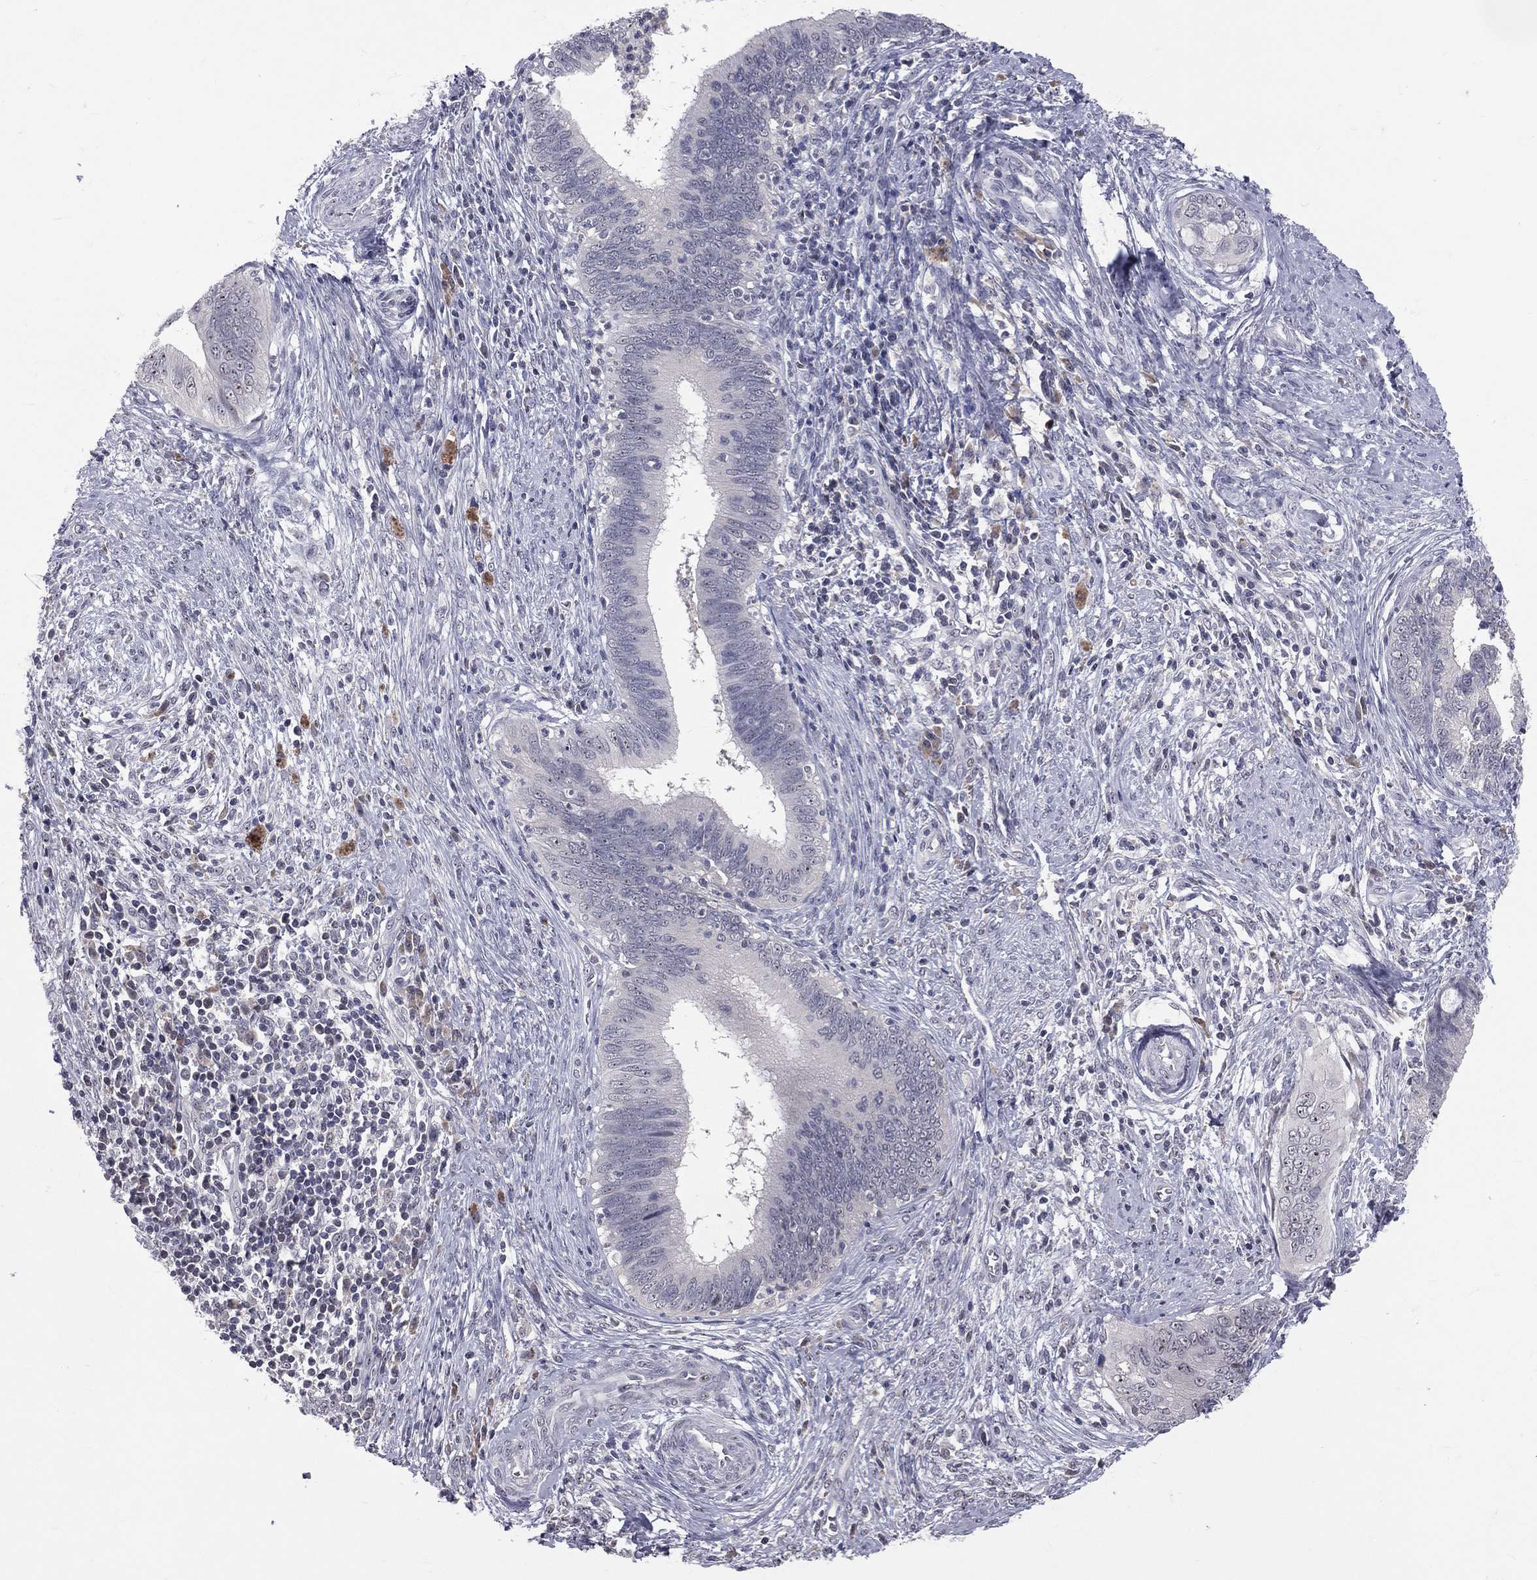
{"staining": {"intensity": "negative", "quantity": "none", "location": "none"}, "tissue": "cervical cancer", "cell_type": "Tumor cells", "image_type": "cancer", "snomed": [{"axis": "morphology", "description": "Adenocarcinoma, NOS"}, {"axis": "topography", "description": "Cervix"}], "caption": "Immunohistochemistry photomicrograph of human cervical cancer (adenocarcinoma) stained for a protein (brown), which demonstrates no staining in tumor cells.", "gene": "DSG4", "patient": {"sex": "female", "age": 42}}